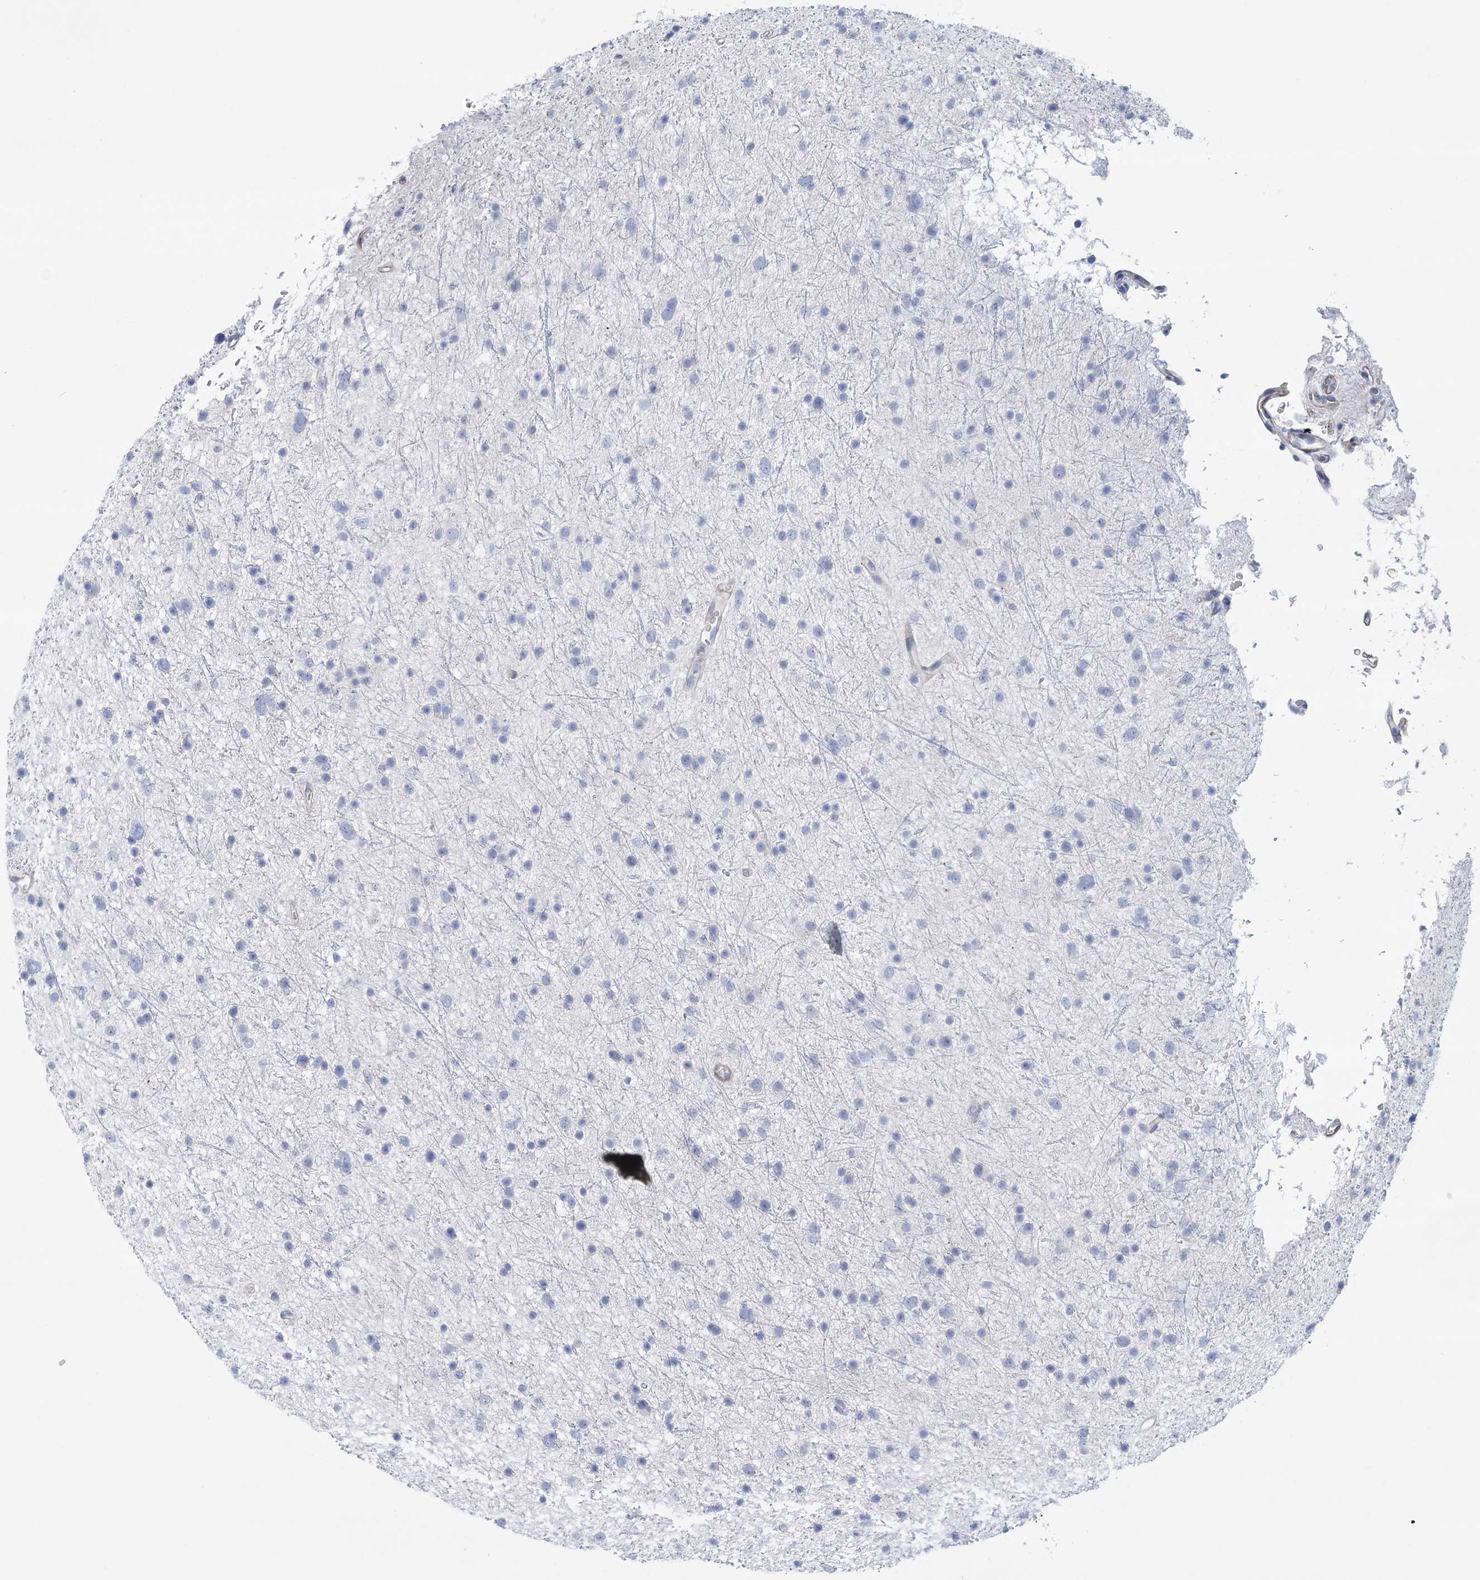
{"staining": {"intensity": "negative", "quantity": "none", "location": "none"}, "tissue": "glioma", "cell_type": "Tumor cells", "image_type": "cancer", "snomed": [{"axis": "morphology", "description": "Glioma, malignant, Low grade"}, {"axis": "topography", "description": "Cerebral cortex"}], "caption": "High magnification brightfield microscopy of malignant glioma (low-grade) stained with DAB (brown) and counterstained with hematoxylin (blue): tumor cells show no significant positivity.", "gene": "C11orf21", "patient": {"sex": "female", "age": 39}}